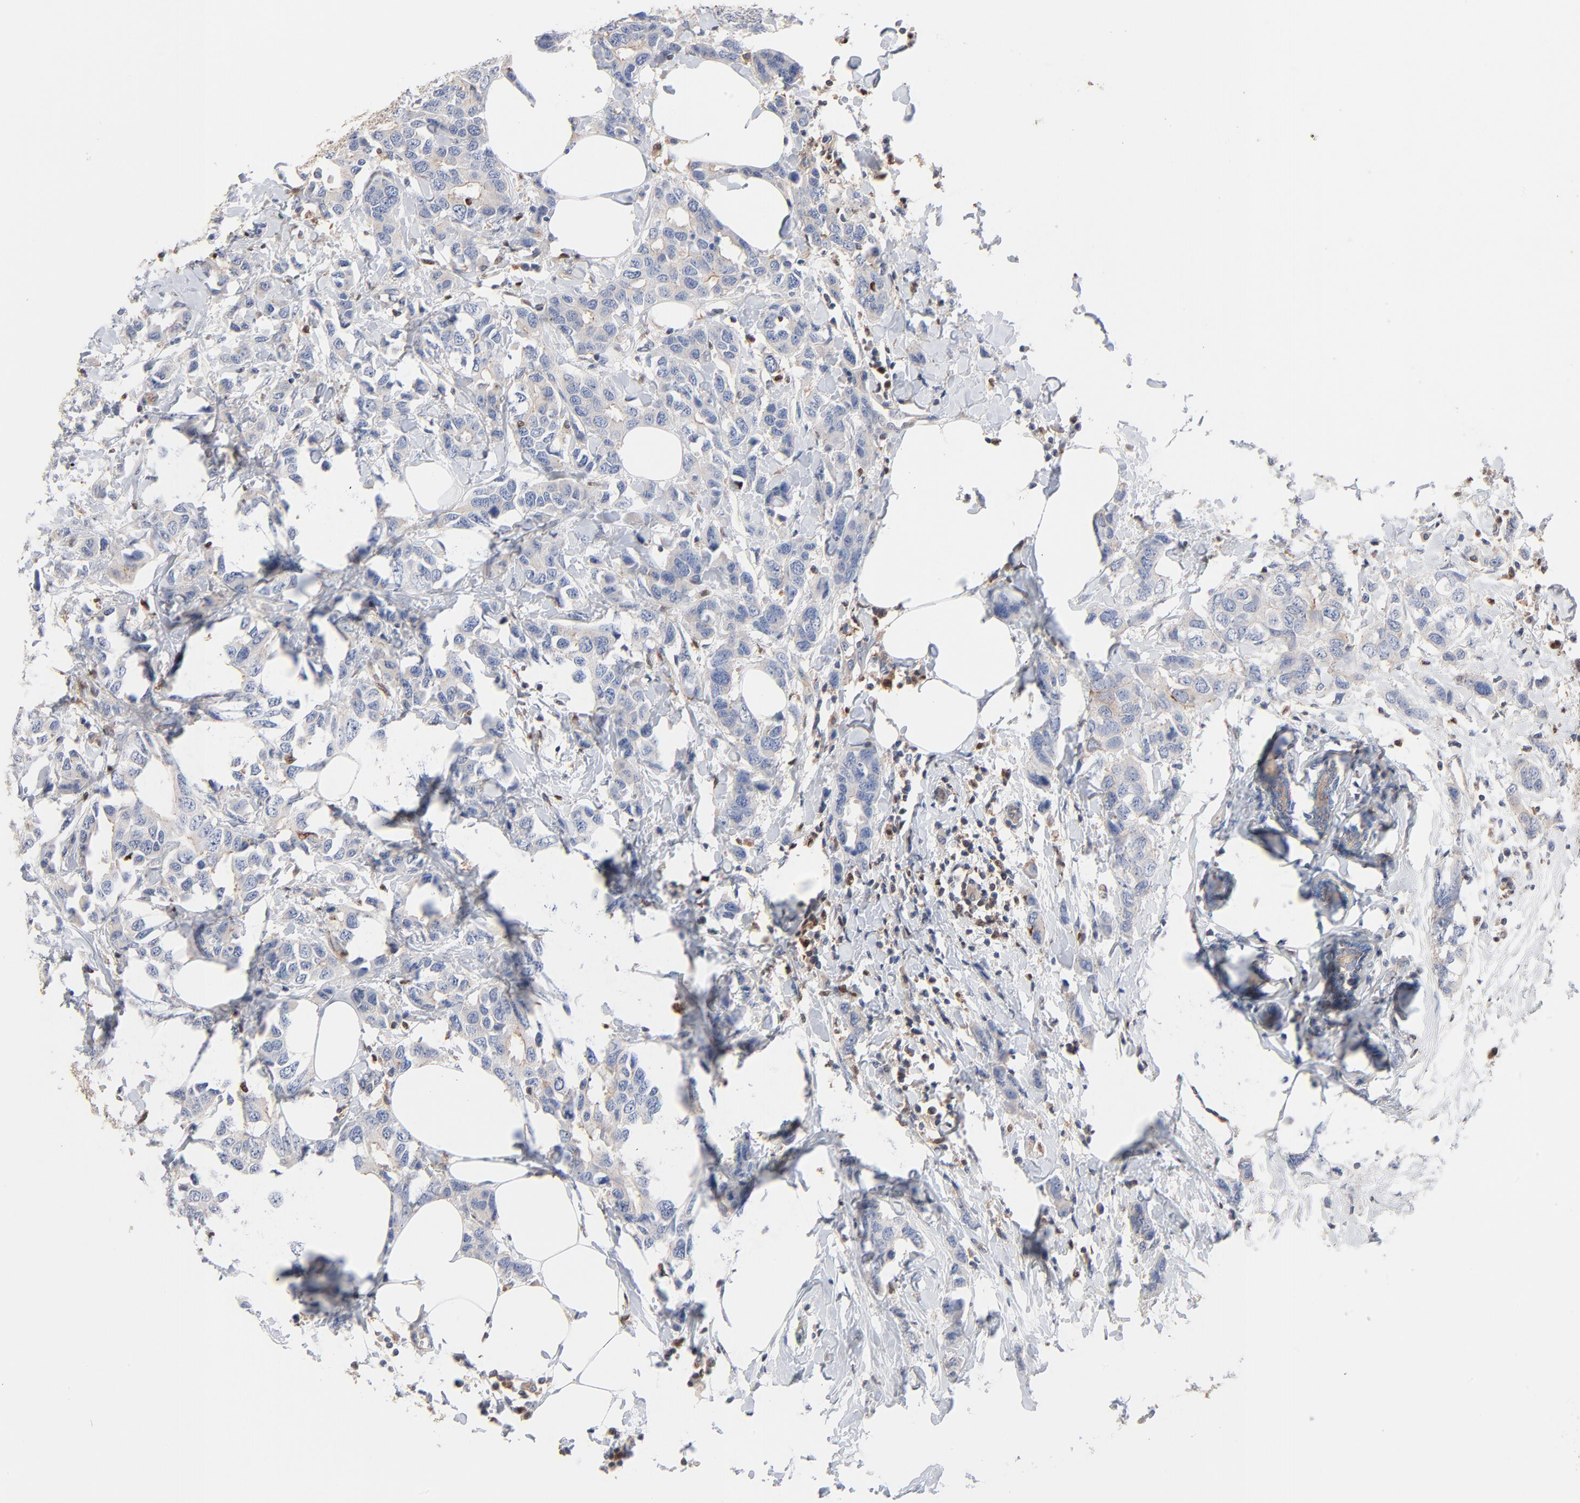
{"staining": {"intensity": "negative", "quantity": "none", "location": "none"}, "tissue": "breast cancer", "cell_type": "Tumor cells", "image_type": "cancer", "snomed": [{"axis": "morphology", "description": "Normal tissue, NOS"}, {"axis": "morphology", "description": "Duct carcinoma"}, {"axis": "topography", "description": "Breast"}], "caption": "This is an IHC histopathology image of intraductal carcinoma (breast). There is no staining in tumor cells.", "gene": "ARHGEF6", "patient": {"sex": "female", "age": 50}}